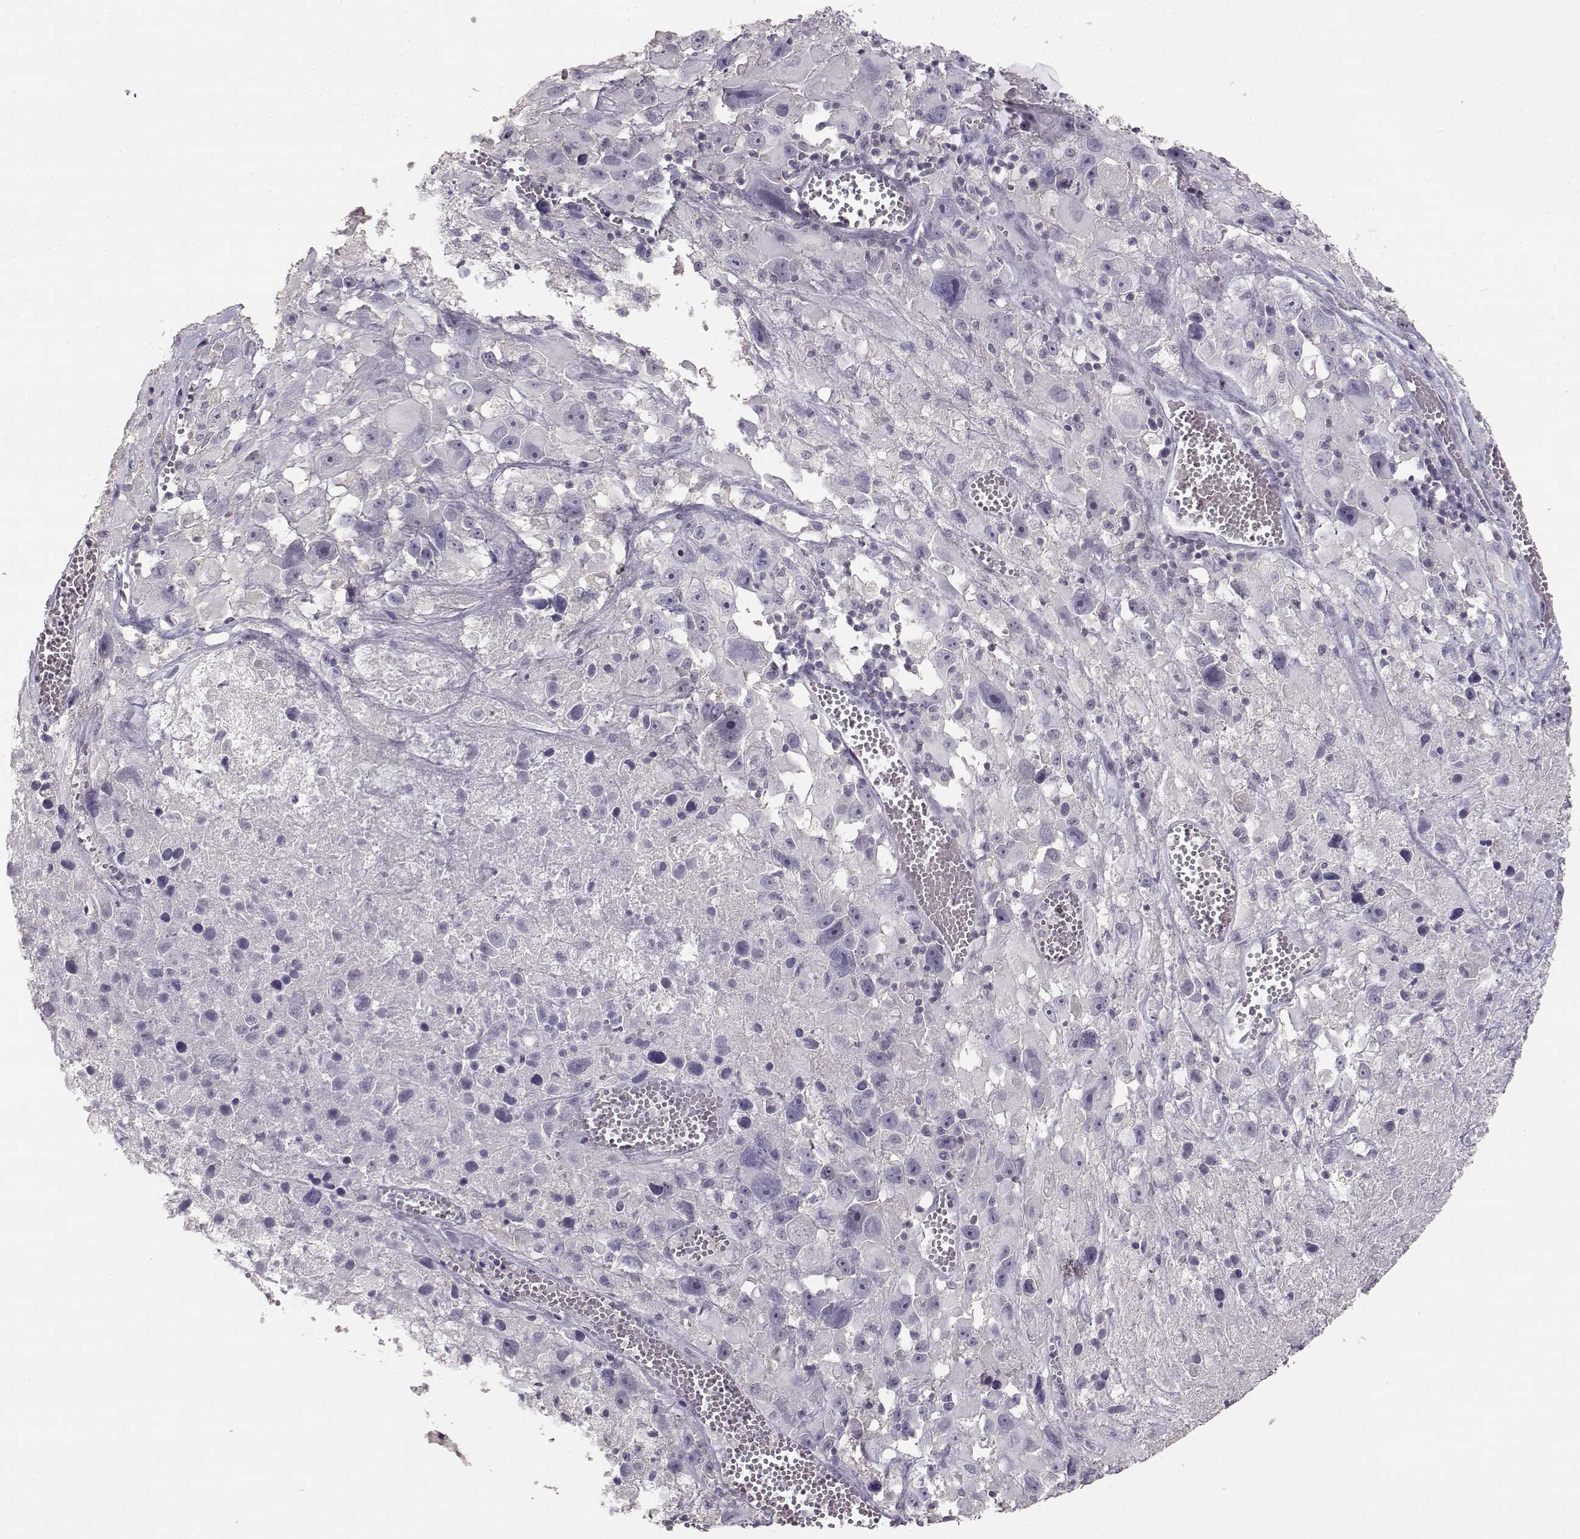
{"staining": {"intensity": "negative", "quantity": "none", "location": "none"}, "tissue": "melanoma", "cell_type": "Tumor cells", "image_type": "cancer", "snomed": [{"axis": "morphology", "description": "Malignant melanoma, Metastatic site"}, {"axis": "topography", "description": "Lymph node"}], "caption": "The immunohistochemistry histopathology image has no significant expression in tumor cells of malignant melanoma (metastatic site) tissue. (DAB (3,3'-diaminobenzidine) IHC with hematoxylin counter stain).", "gene": "UROC1", "patient": {"sex": "male", "age": 50}}